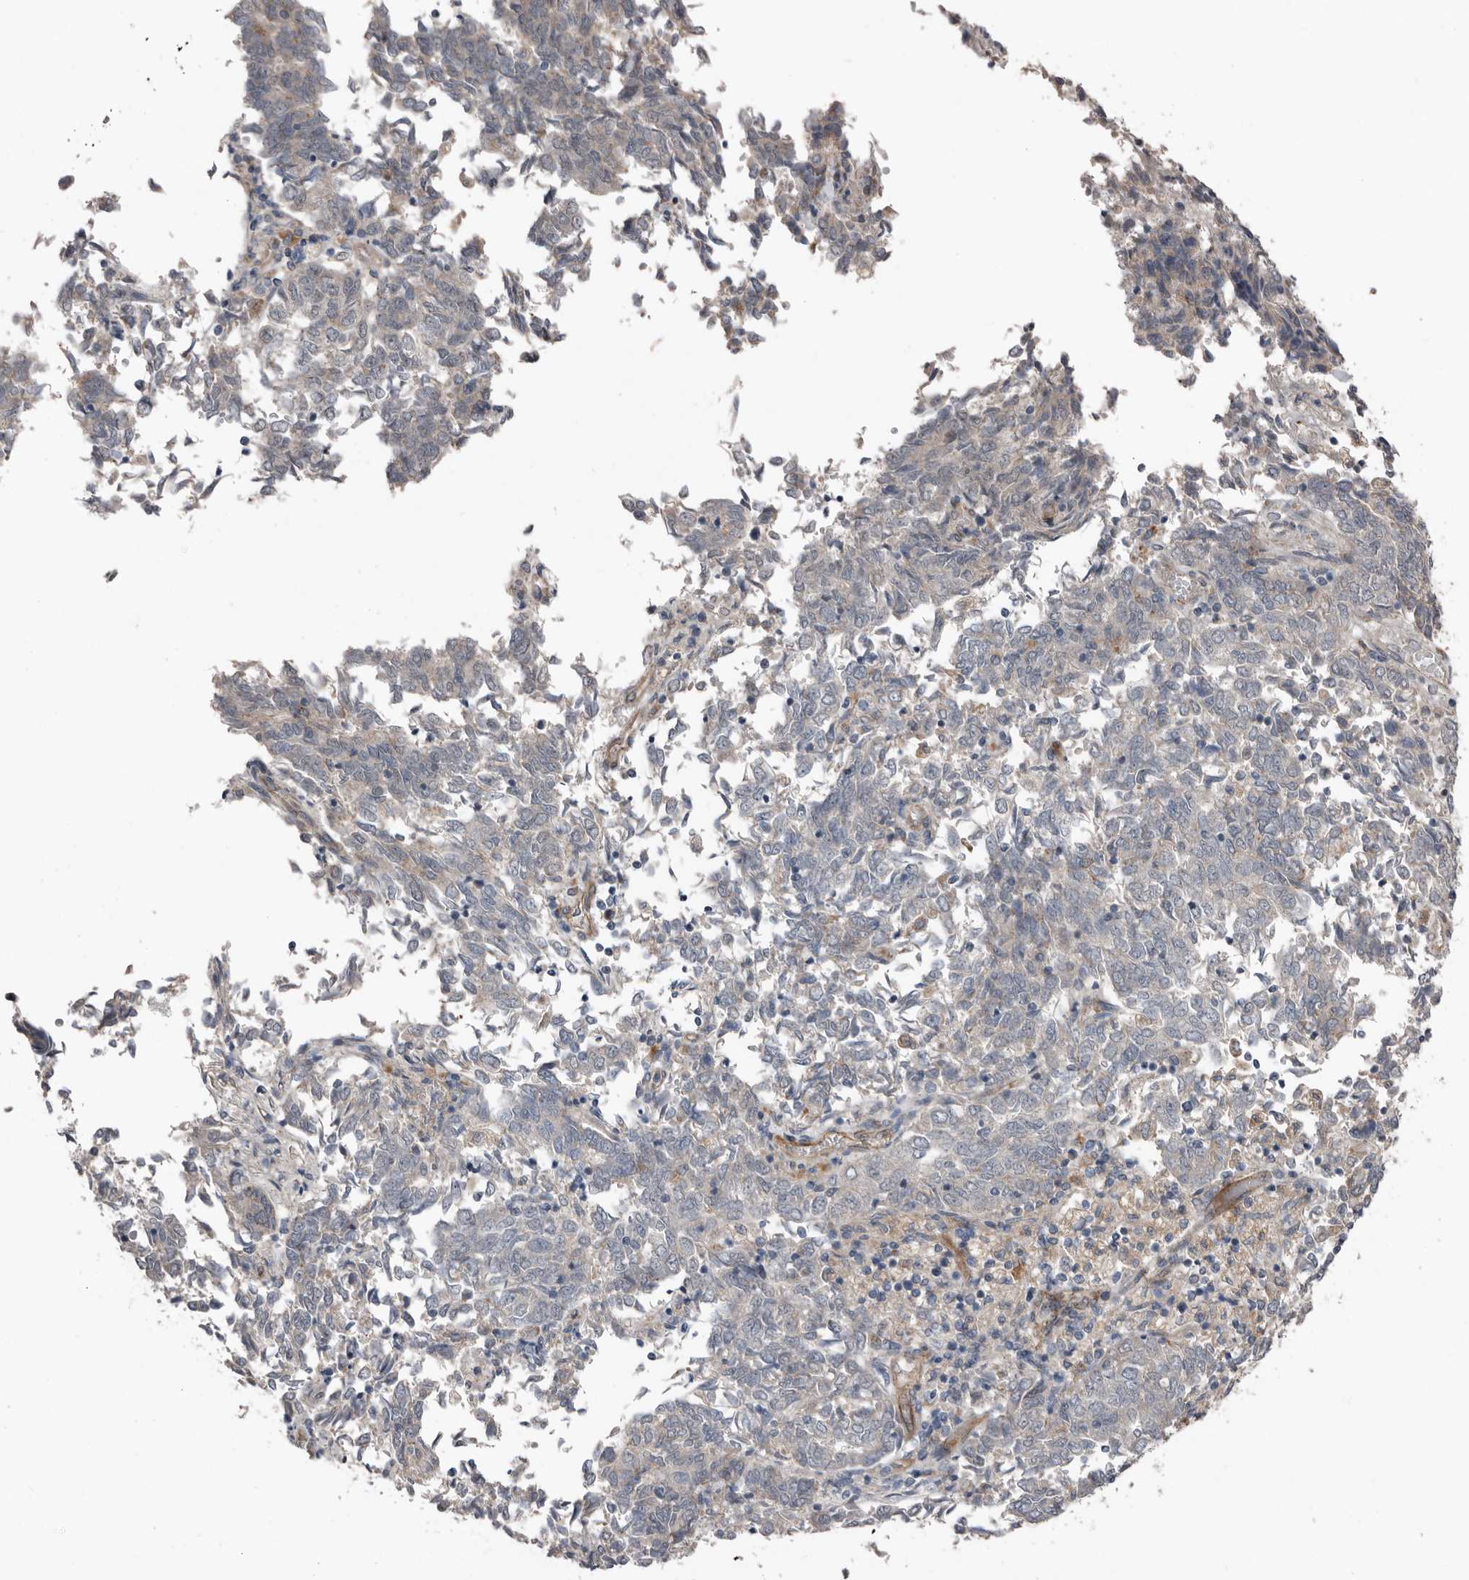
{"staining": {"intensity": "negative", "quantity": "none", "location": "none"}, "tissue": "endometrial cancer", "cell_type": "Tumor cells", "image_type": "cancer", "snomed": [{"axis": "morphology", "description": "Adenocarcinoma, NOS"}, {"axis": "topography", "description": "Endometrium"}], "caption": "This is an immunohistochemistry (IHC) image of endometrial cancer. There is no staining in tumor cells.", "gene": "RANBP17", "patient": {"sex": "female", "age": 80}}